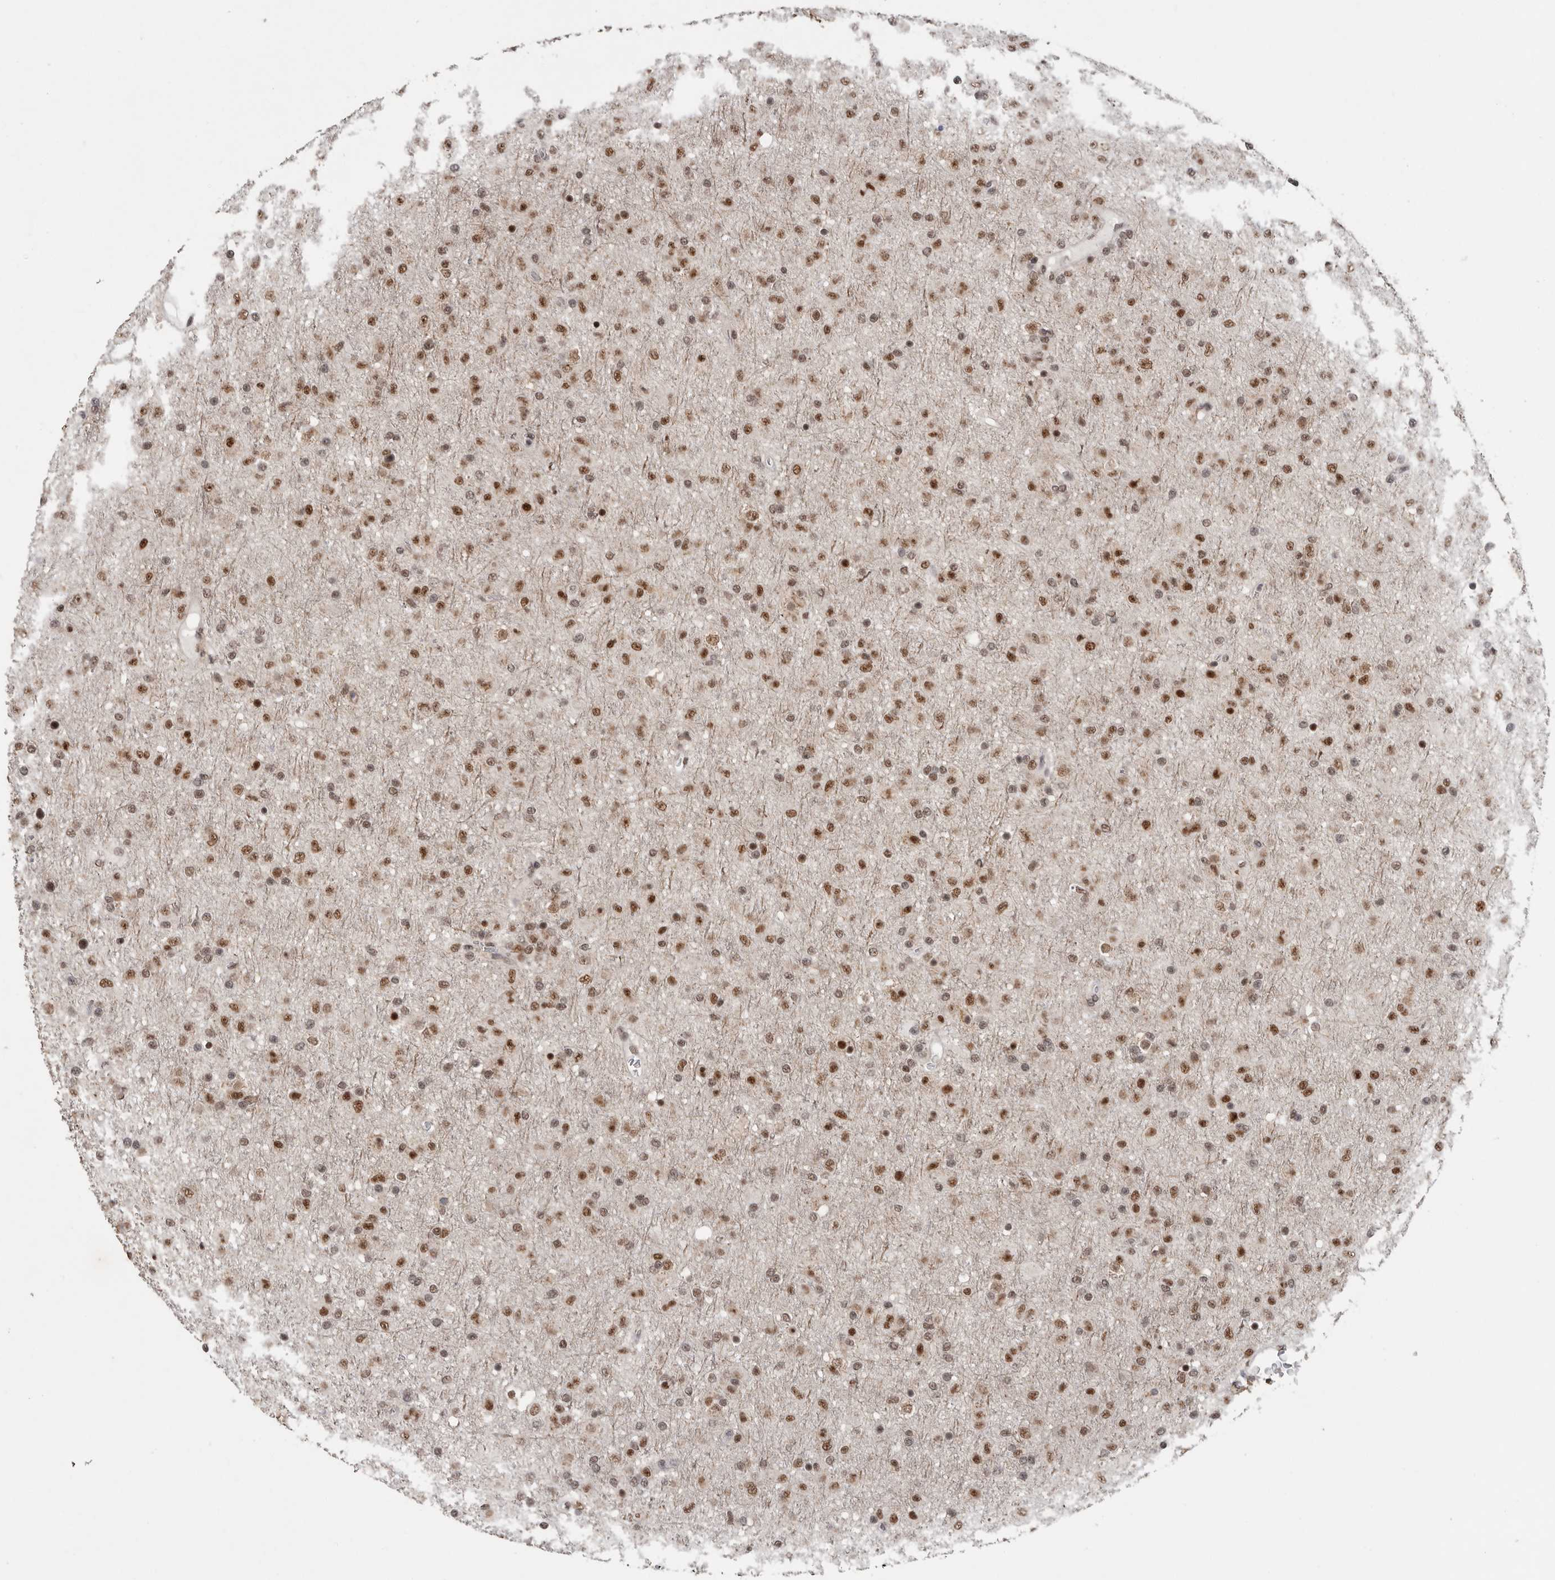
{"staining": {"intensity": "moderate", "quantity": ">75%", "location": "nuclear"}, "tissue": "glioma", "cell_type": "Tumor cells", "image_type": "cancer", "snomed": [{"axis": "morphology", "description": "Glioma, malignant, Low grade"}, {"axis": "topography", "description": "Brain"}], "caption": "IHC image of human glioma stained for a protein (brown), which displays medium levels of moderate nuclear expression in about >75% of tumor cells.", "gene": "PPP1R10", "patient": {"sex": "male", "age": 65}}